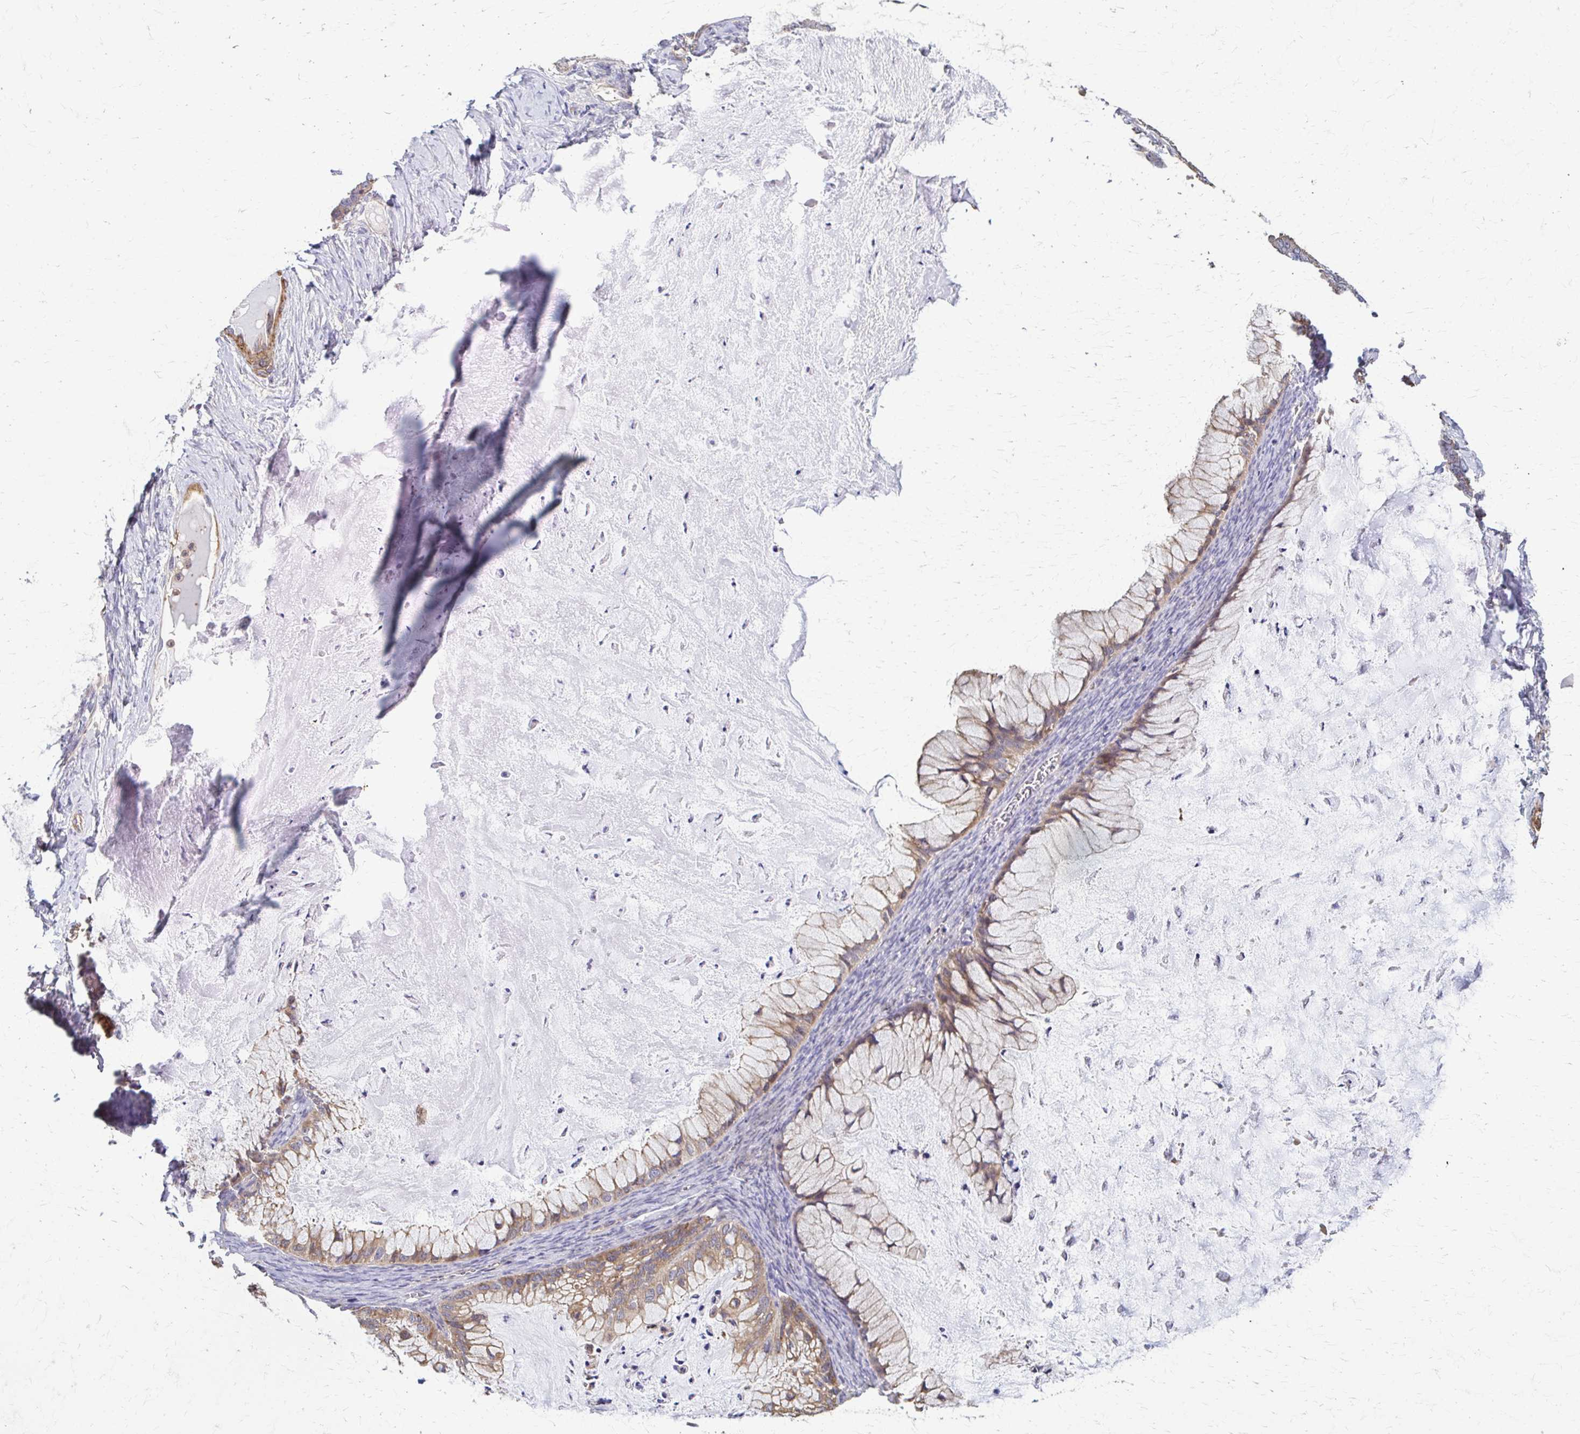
{"staining": {"intensity": "weak", "quantity": ">75%", "location": "cytoplasmic/membranous"}, "tissue": "ovarian cancer", "cell_type": "Tumor cells", "image_type": "cancer", "snomed": [{"axis": "morphology", "description": "Cystadenocarcinoma, mucinous, NOS"}, {"axis": "topography", "description": "Ovary"}], "caption": "Ovarian cancer (mucinous cystadenocarcinoma) stained with immunohistochemistry (IHC) displays weak cytoplasmic/membranous staining in about >75% of tumor cells.", "gene": "DSP", "patient": {"sex": "female", "age": 72}}